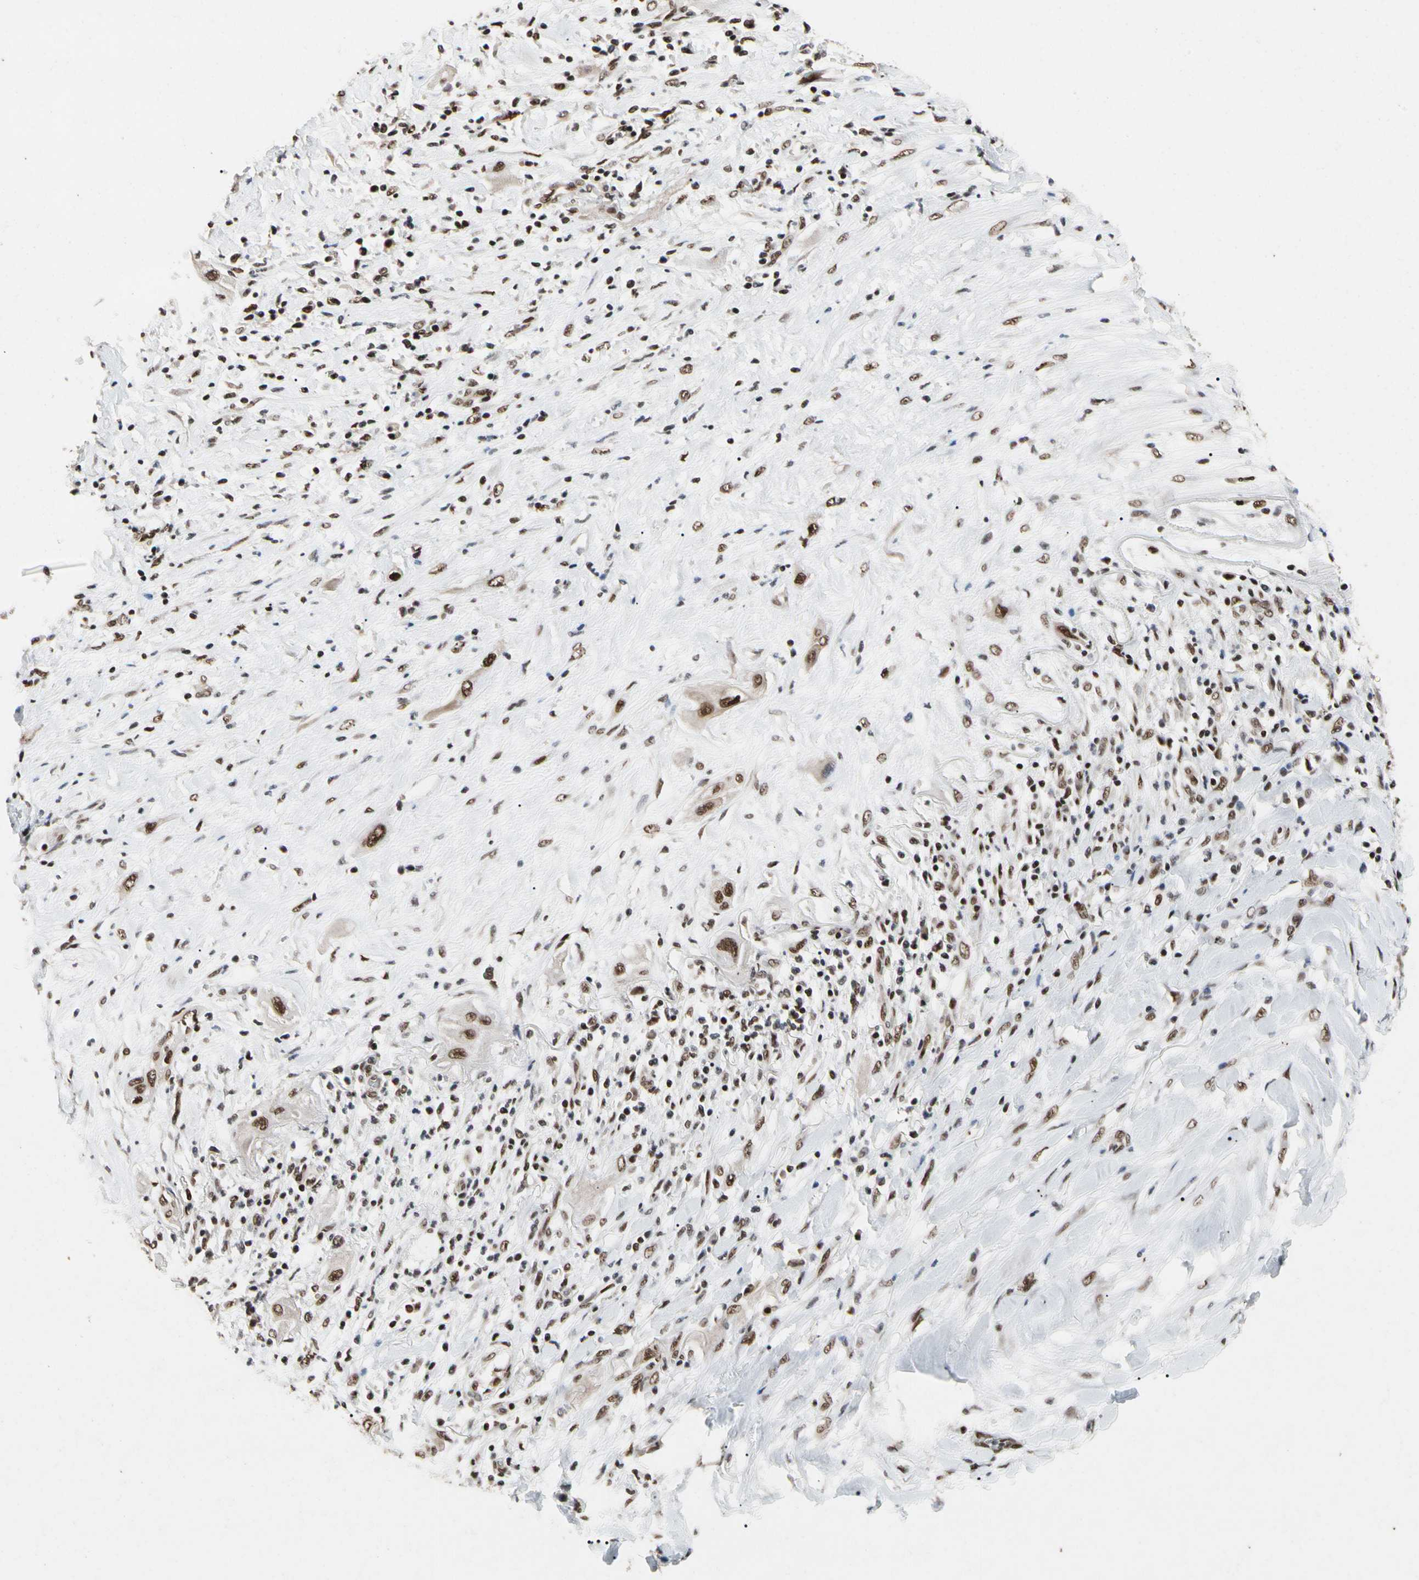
{"staining": {"intensity": "moderate", "quantity": ">75%", "location": "nuclear"}, "tissue": "lung cancer", "cell_type": "Tumor cells", "image_type": "cancer", "snomed": [{"axis": "morphology", "description": "Squamous cell carcinoma, NOS"}, {"axis": "topography", "description": "Lung"}], "caption": "A high-resolution micrograph shows immunohistochemistry (IHC) staining of lung cancer, which exhibits moderate nuclear expression in approximately >75% of tumor cells.", "gene": "FAM98B", "patient": {"sex": "female", "age": 47}}